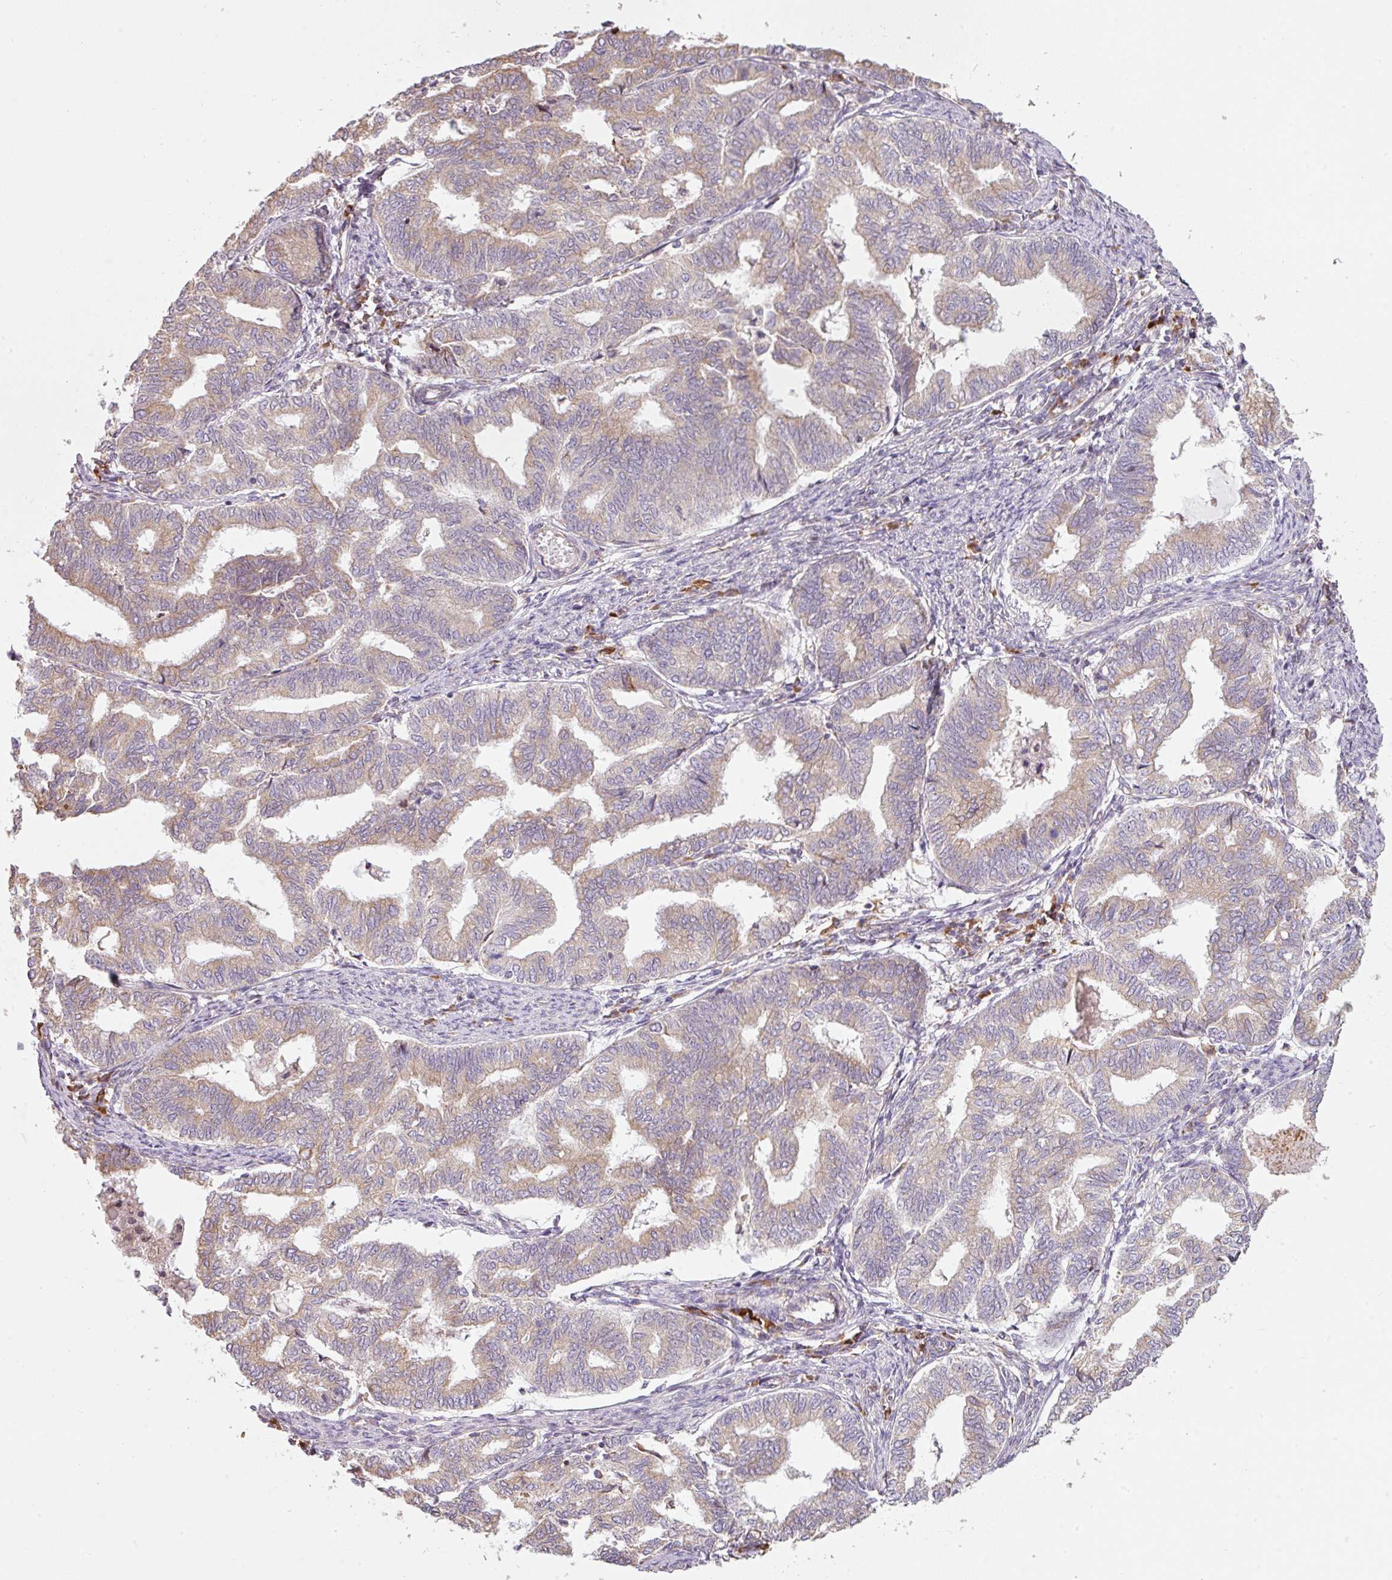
{"staining": {"intensity": "moderate", "quantity": "<25%", "location": "cytoplasmic/membranous"}, "tissue": "endometrial cancer", "cell_type": "Tumor cells", "image_type": "cancer", "snomed": [{"axis": "morphology", "description": "Adenocarcinoma, NOS"}, {"axis": "topography", "description": "Endometrium"}], "caption": "This is a micrograph of IHC staining of endometrial cancer, which shows moderate positivity in the cytoplasmic/membranous of tumor cells.", "gene": "MORN4", "patient": {"sex": "female", "age": 79}}